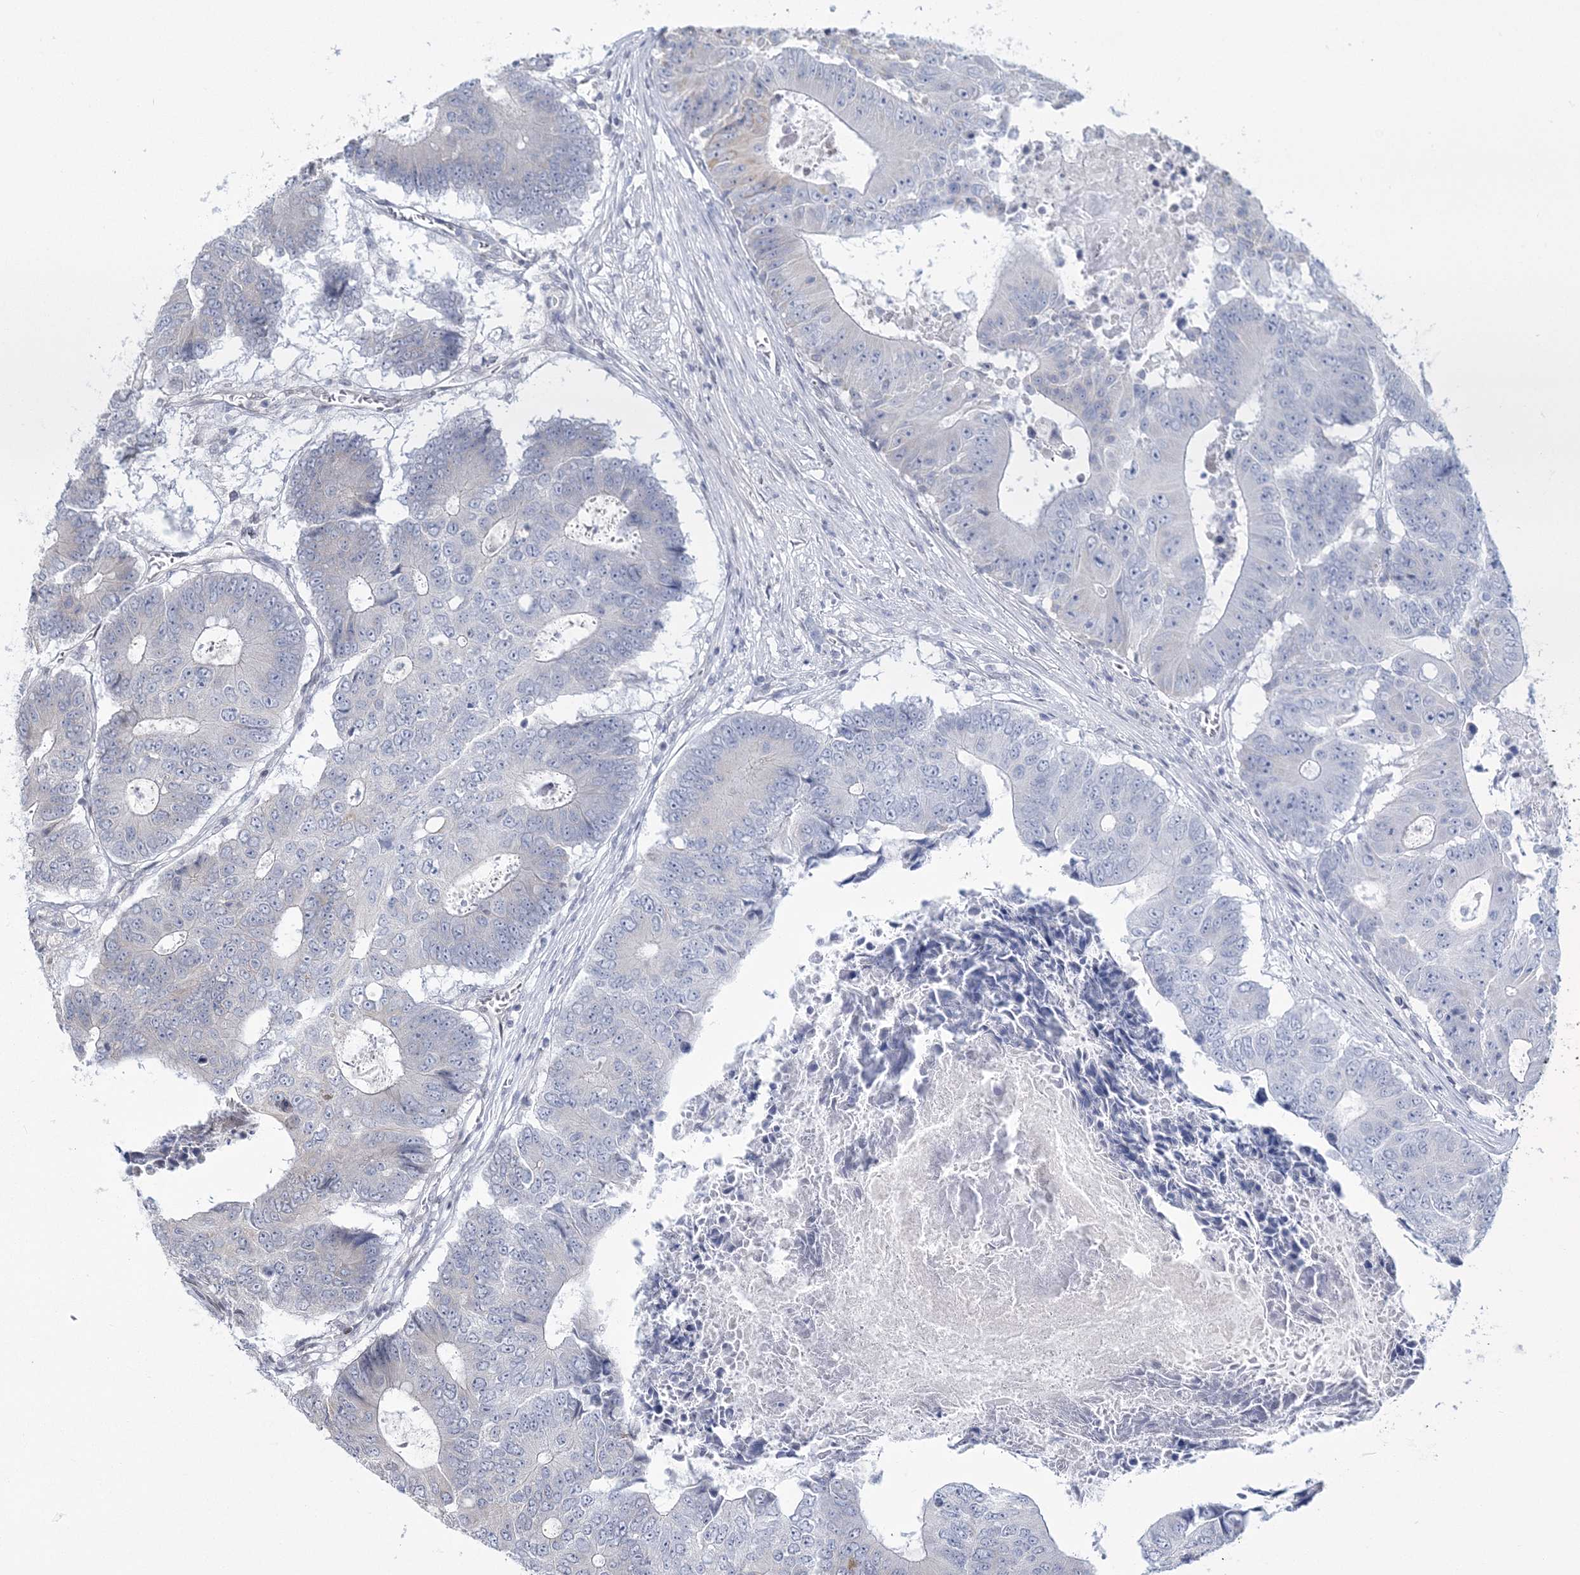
{"staining": {"intensity": "negative", "quantity": "none", "location": "none"}, "tissue": "colorectal cancer", "cell_type": "Tumor cells", "image_type": "cancer", "snomed": [{"axis": "morphology", "description": "Adenocarcinoma, NOS"}, {"axis": "topography", "description": "Colon"}], "caption": "Tumor cells are negative for protein expression in human adenocarcinoma (colorectal). Nuclei are stained in blue.", "gene": "DNAJC27", "patient": {"sex": "male", "age": 87}}